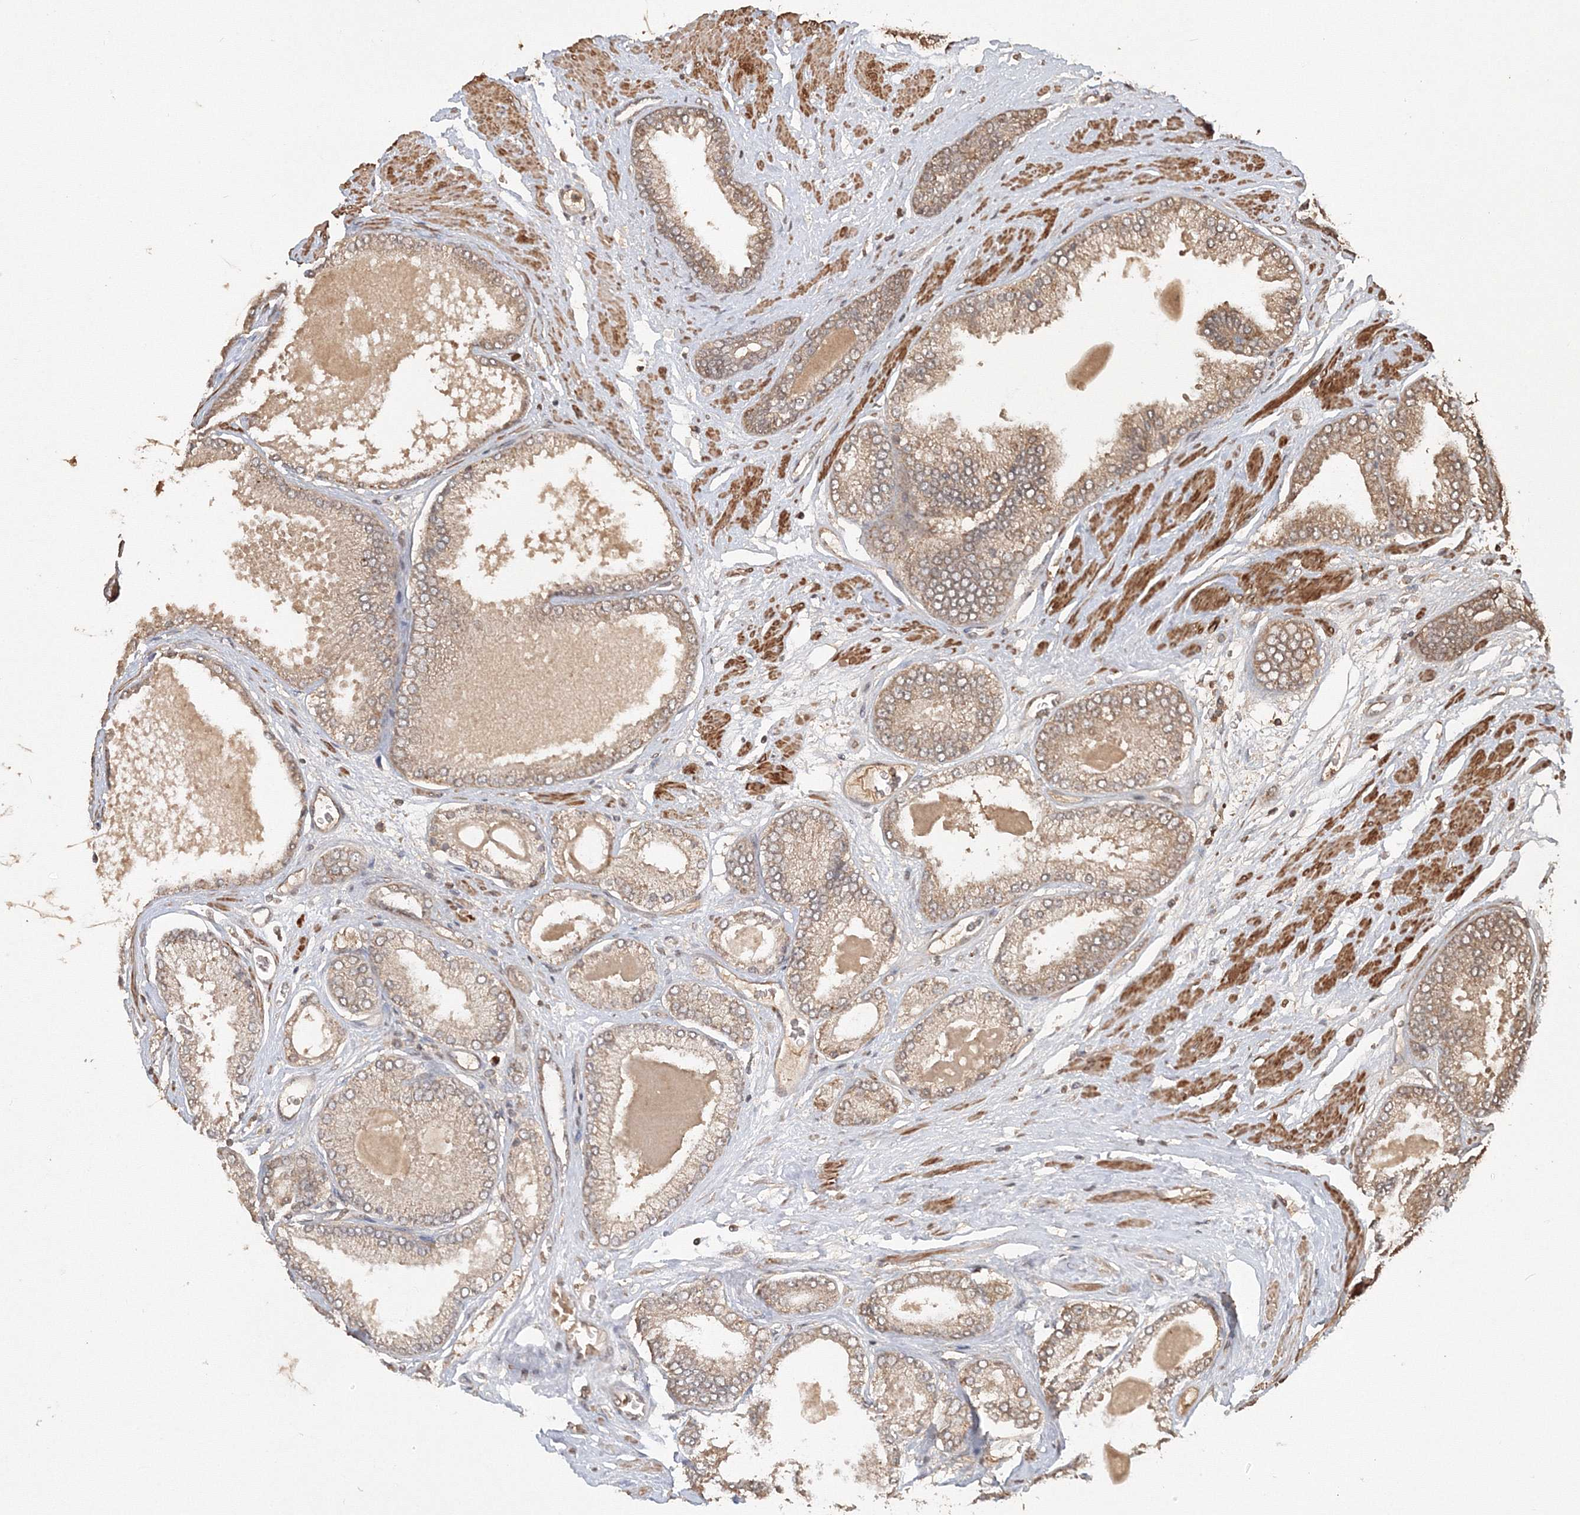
{"staining": {"intensity": "weak", "quantity": ">75%", "location": "cytoplasmic/membranous"}, "tissue": "prostate cancer", "cell_type": "Tumor cells", "image_type": "cancer", "snomed": [{"axis": "morphology", "description": "Adenocarcinoma, High grade"}, {"axis": "topography", "description": "Prostate"}], "caption": "Immunohistochemical staining of human adenocarcinoma (high-grade) (prostate) exhibits low levels of weak cytoplasmic/membranous protein positivity in approximately >75% of tumor cells.", "gene": "CCDC122", "patient": {"sex": "male", "age": 59}}